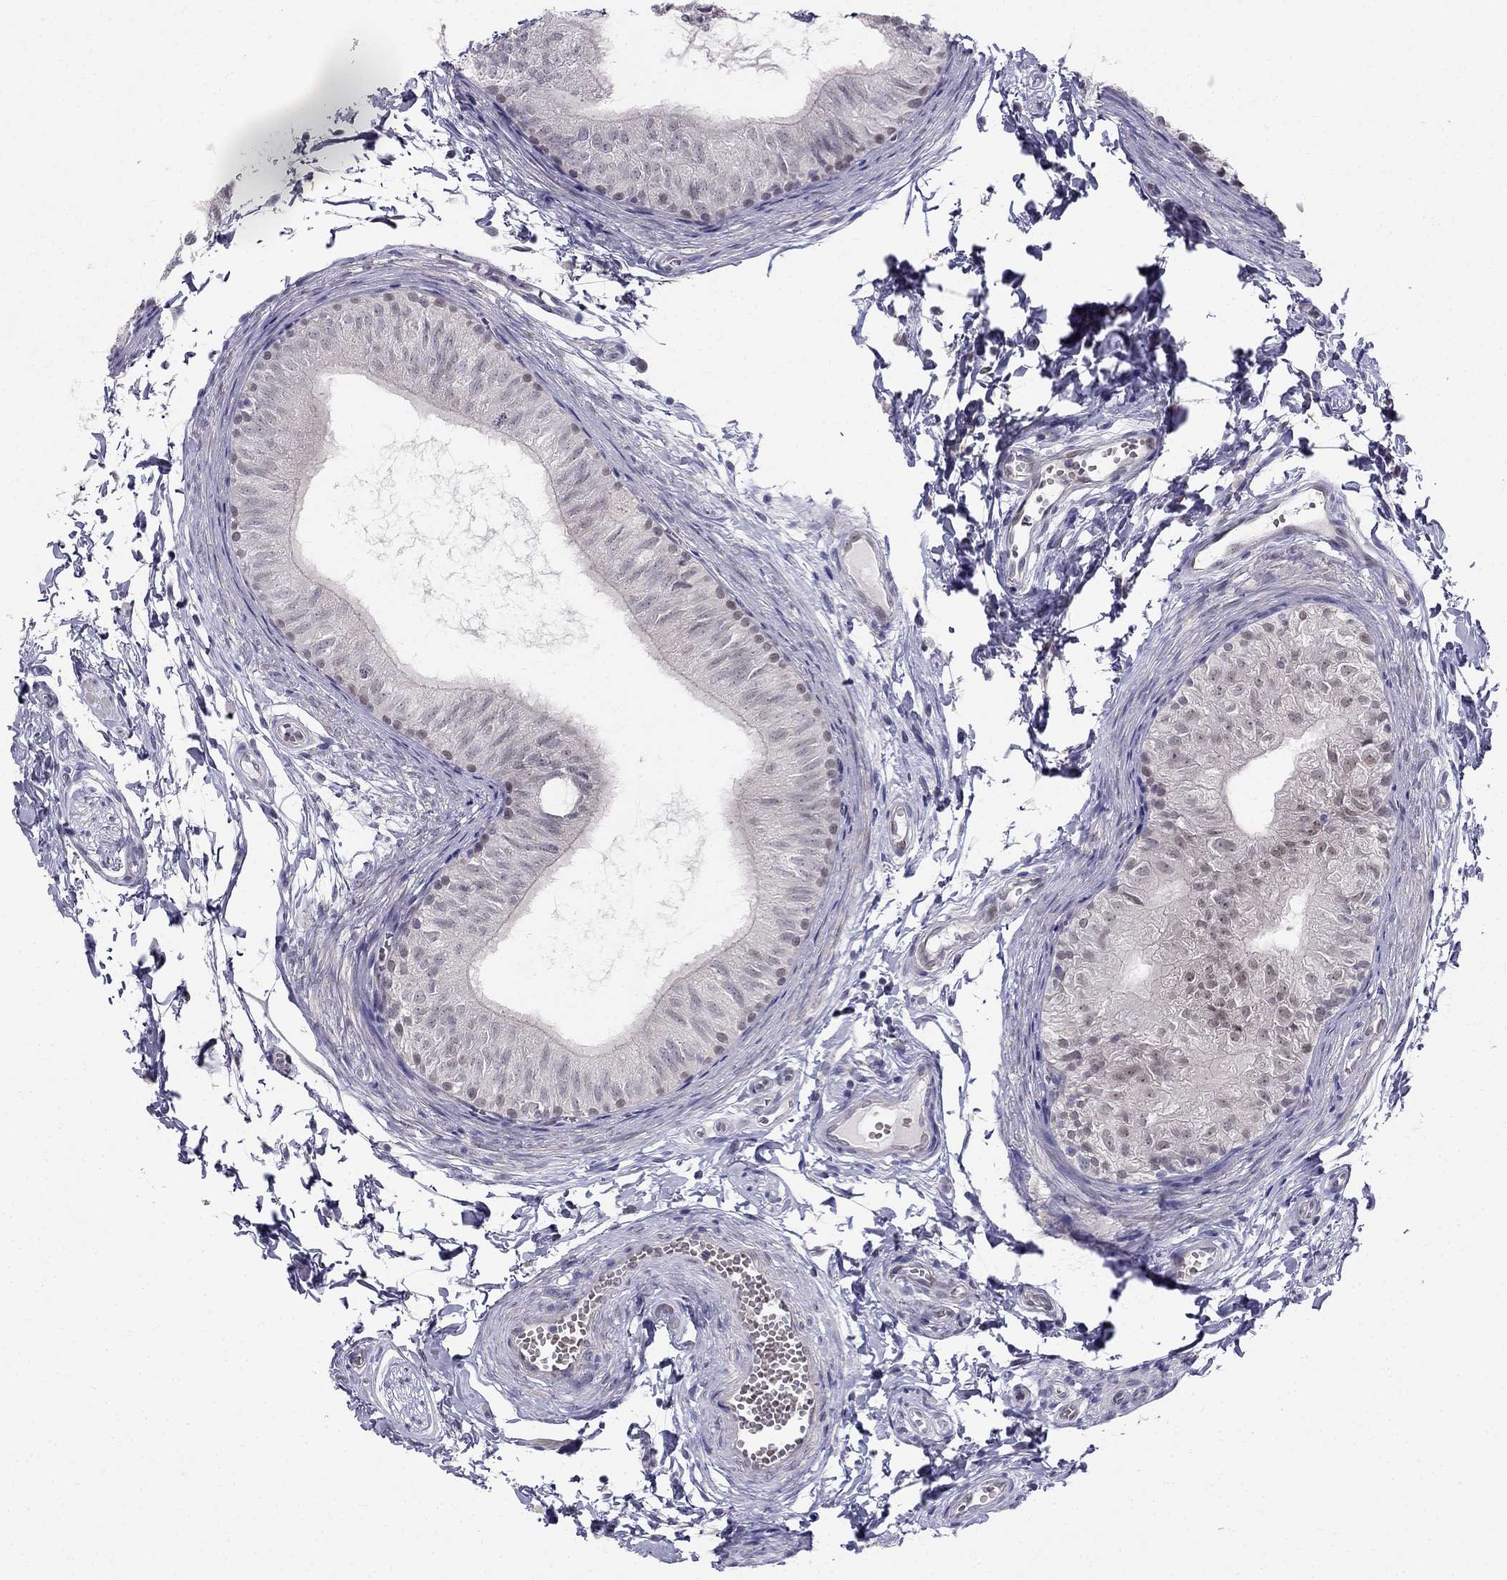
{"staining": {"intensity": "negative", "quantity": "none", "location": "none"}, "tissue": "epididymis", "cell_type": "Glandular cells", "image_type": "normal", "snomed": [{"axis": "morphology", "description": "Normal tissue, NOS"}, {"axis": "topography", "description": "Epididymis"}], "caption": "Immunohistochemistry (IHC) image of normal epididymis: human epididymis stained with DAB (3,3'-diaminobenzidine) reveals no significant protein expression in glandular cells.", "gene": "BAG5", "patient": {"sex": "male", "age": 22}}